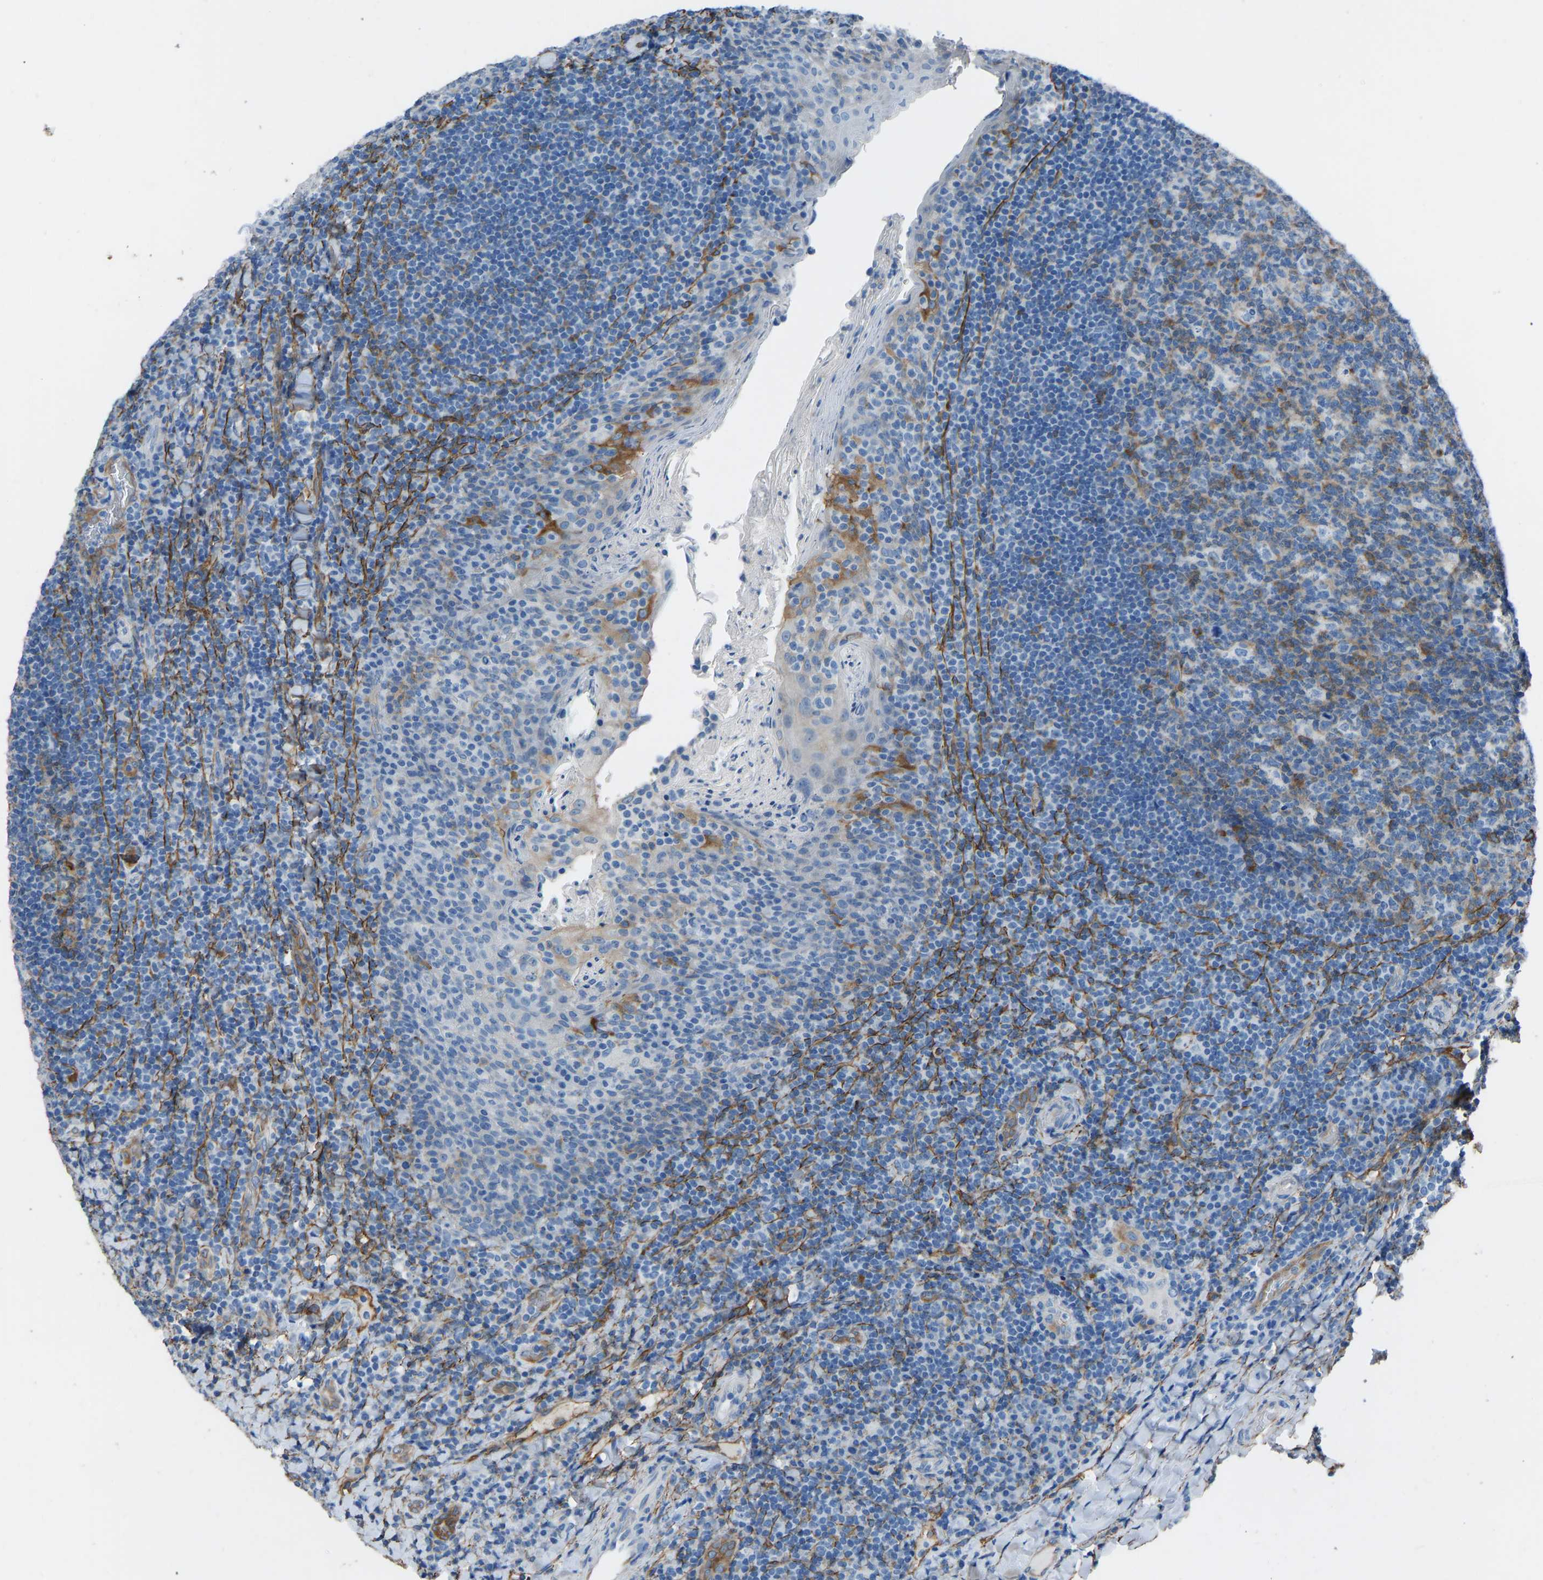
{"staining": {"intensity": "moderate", "quantity": "25%-75%", "location": "cytoplasmic/membranous"}, "tissue": "tonsil", "cell_type": "Germinal center cells", "image_type": "normal", "snomed": [{"axis": "morphology", "description": "Normal tissue, NOS"}, {"axis": "topography", "description": "Tonsil"}], "caption": "Moderate cytoplasmic/membranous protein staining is seen in approximately 25%-75% of germinal center cells in tonsil.", "gene": "MYH10", "patient": {"sex": "male", "age": 17}}